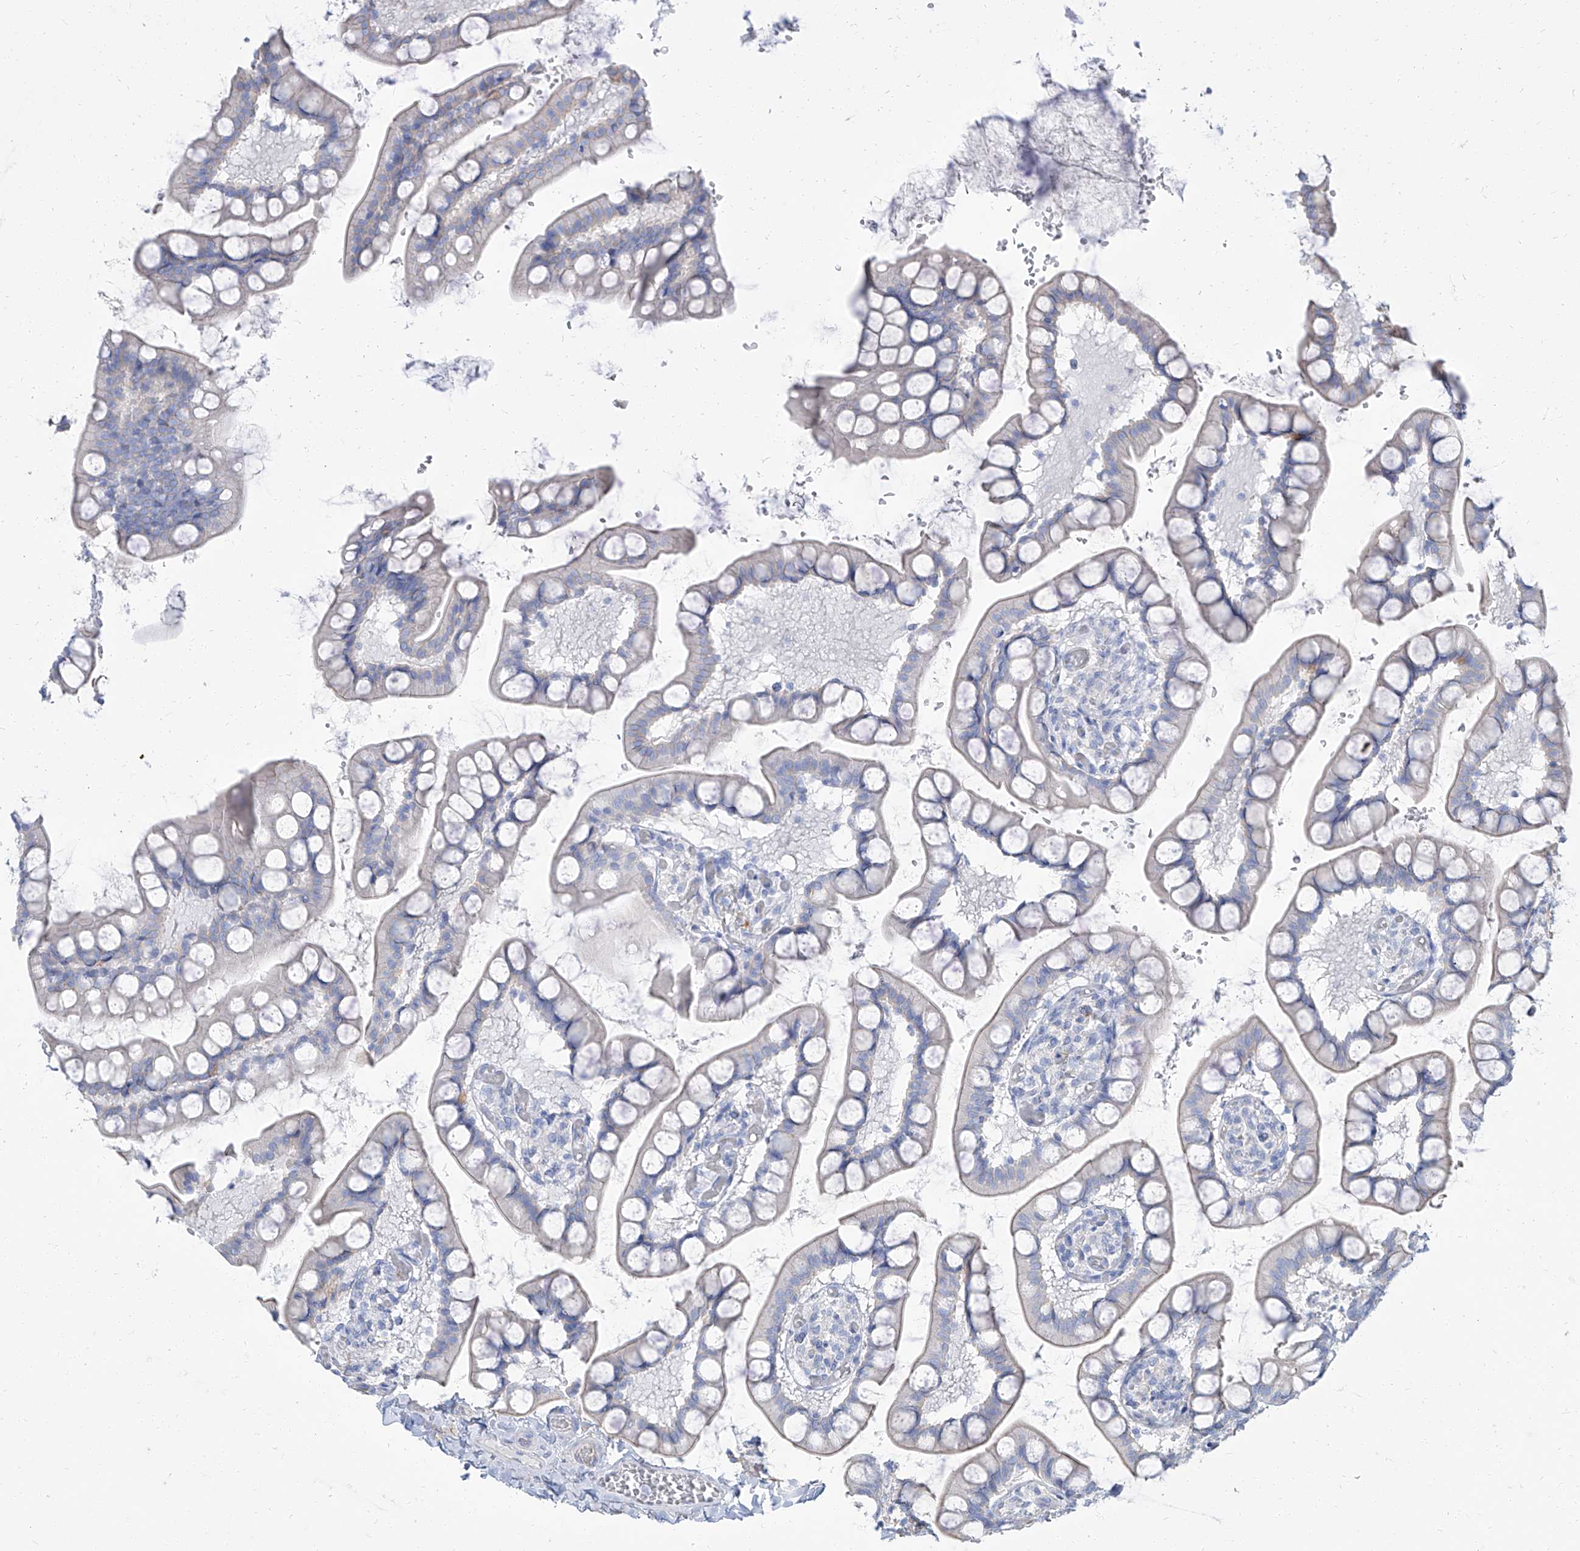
{"staining": {"intensity": "weak", "quantity": "<25%", "location": "cytoplasmic/membranous"}, "tissue": "small intestine", "cell_type": "Glandular cells", "image_type": "normal", "snomed": [{"axis": "morphology", "description": "Normal tissue, NOS"}, {"axis": "topography", "description": "Small intestine"}], "caption": "IHC of normal small intestine exhibits no expression in glandular cells. The staining was performed using DAB (3,3'-diaminobenzidine) to visualize the protein expression in brown, while the nuclei were stained in blue with hematoxylin (Magnification: 20x).", "gene": "TXLNB", "patient": {"sex": "male", "age": 52}}